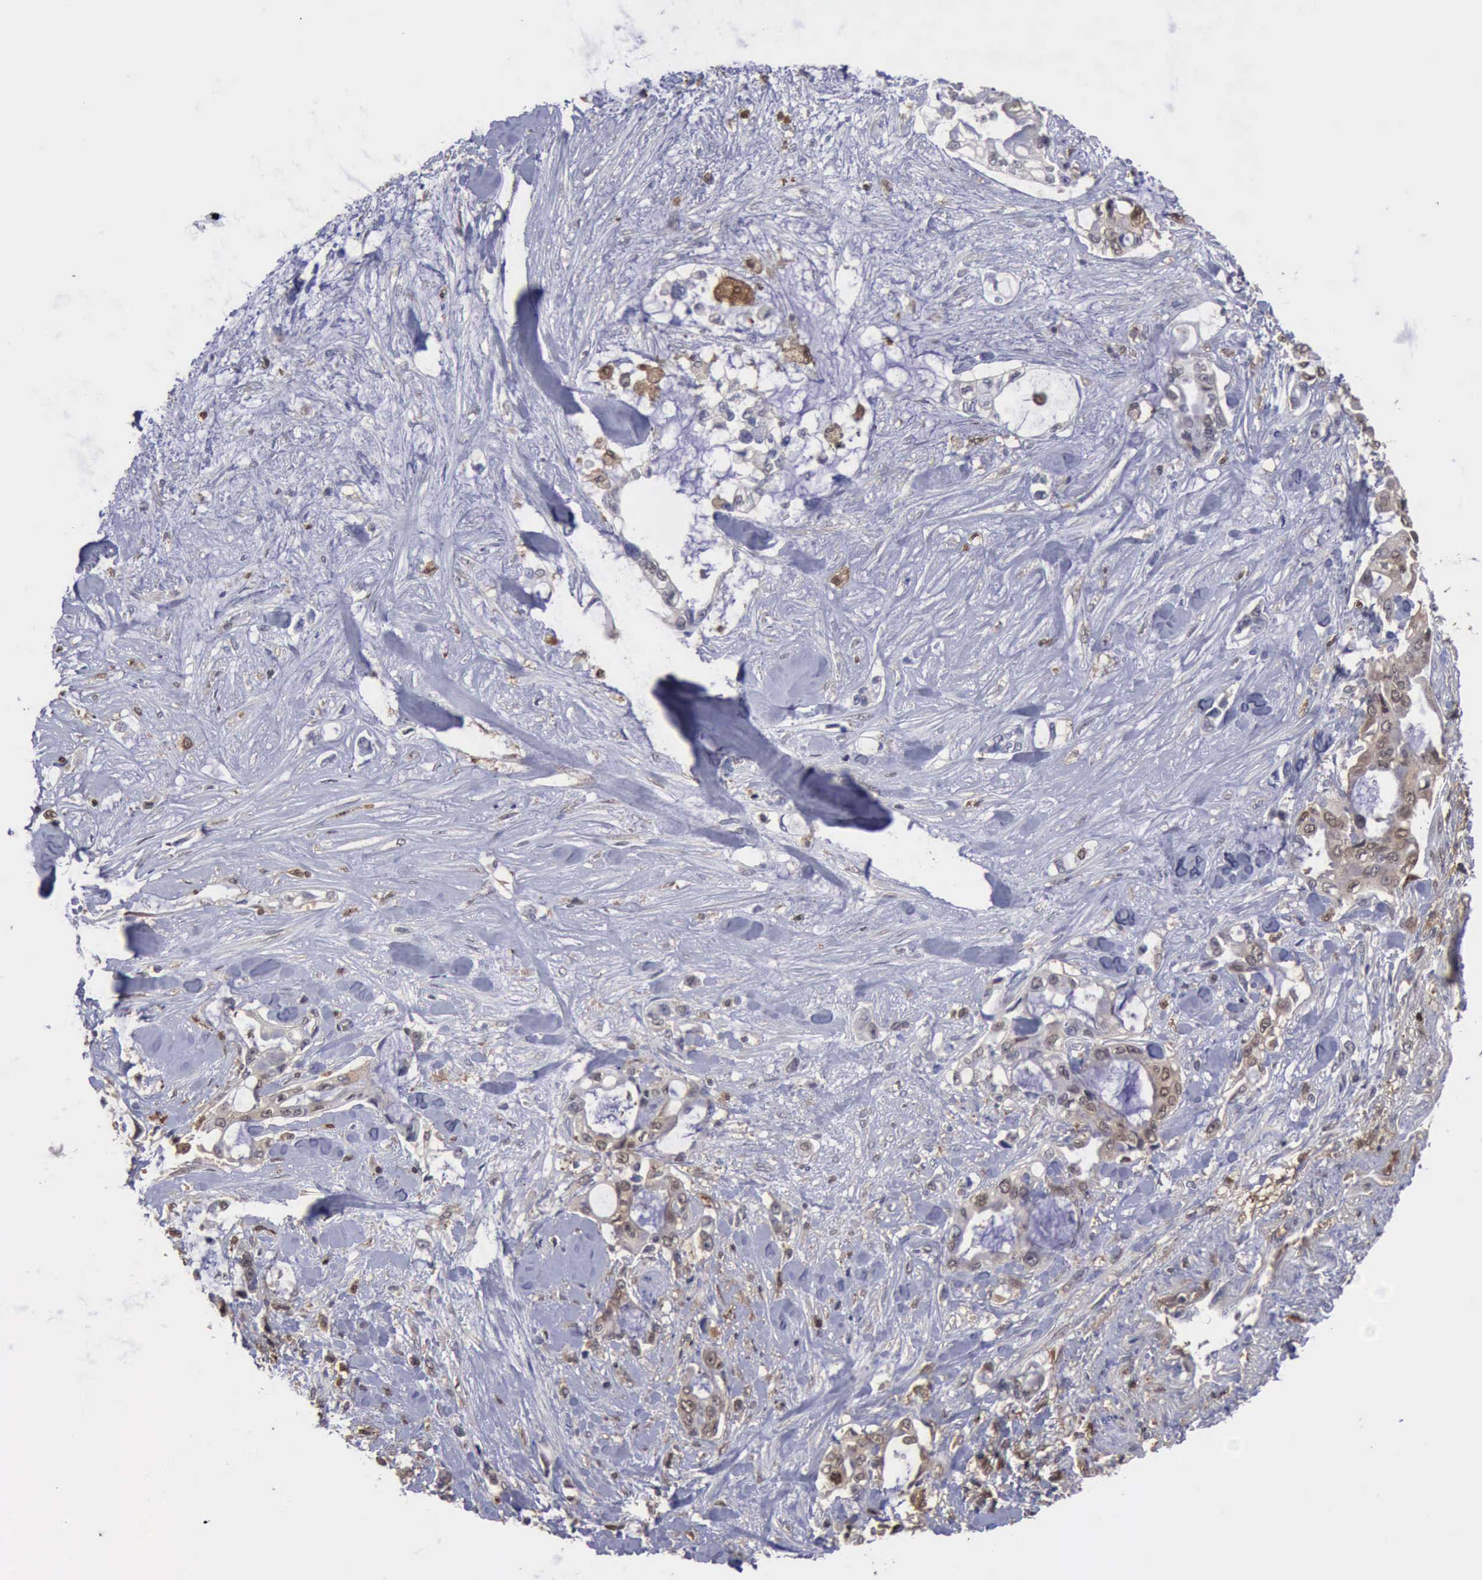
{"staining": {"intensity": "weak", "quantity": "25%-75%", "location": "cytoplasmic/membranous,nuclear"}, "tissue": "pancreatic cancer", "cell_type": "Tumor cells", "image_type": "cancer", "snomed": [{"axis": "morphology", "description": "Adenocarcinoma, NOS"}, {"axis": "topography", "description": "Pancreas"}], "caption": "Brown immunohistochemical staining in human pancreatic cancer demonstrates weak cytoplasmic/membranous and nuclear positivity in about 25%-75% of tumor cells.", "gene": "STAT1", "patient": {"sex": "female", "age": 70}}